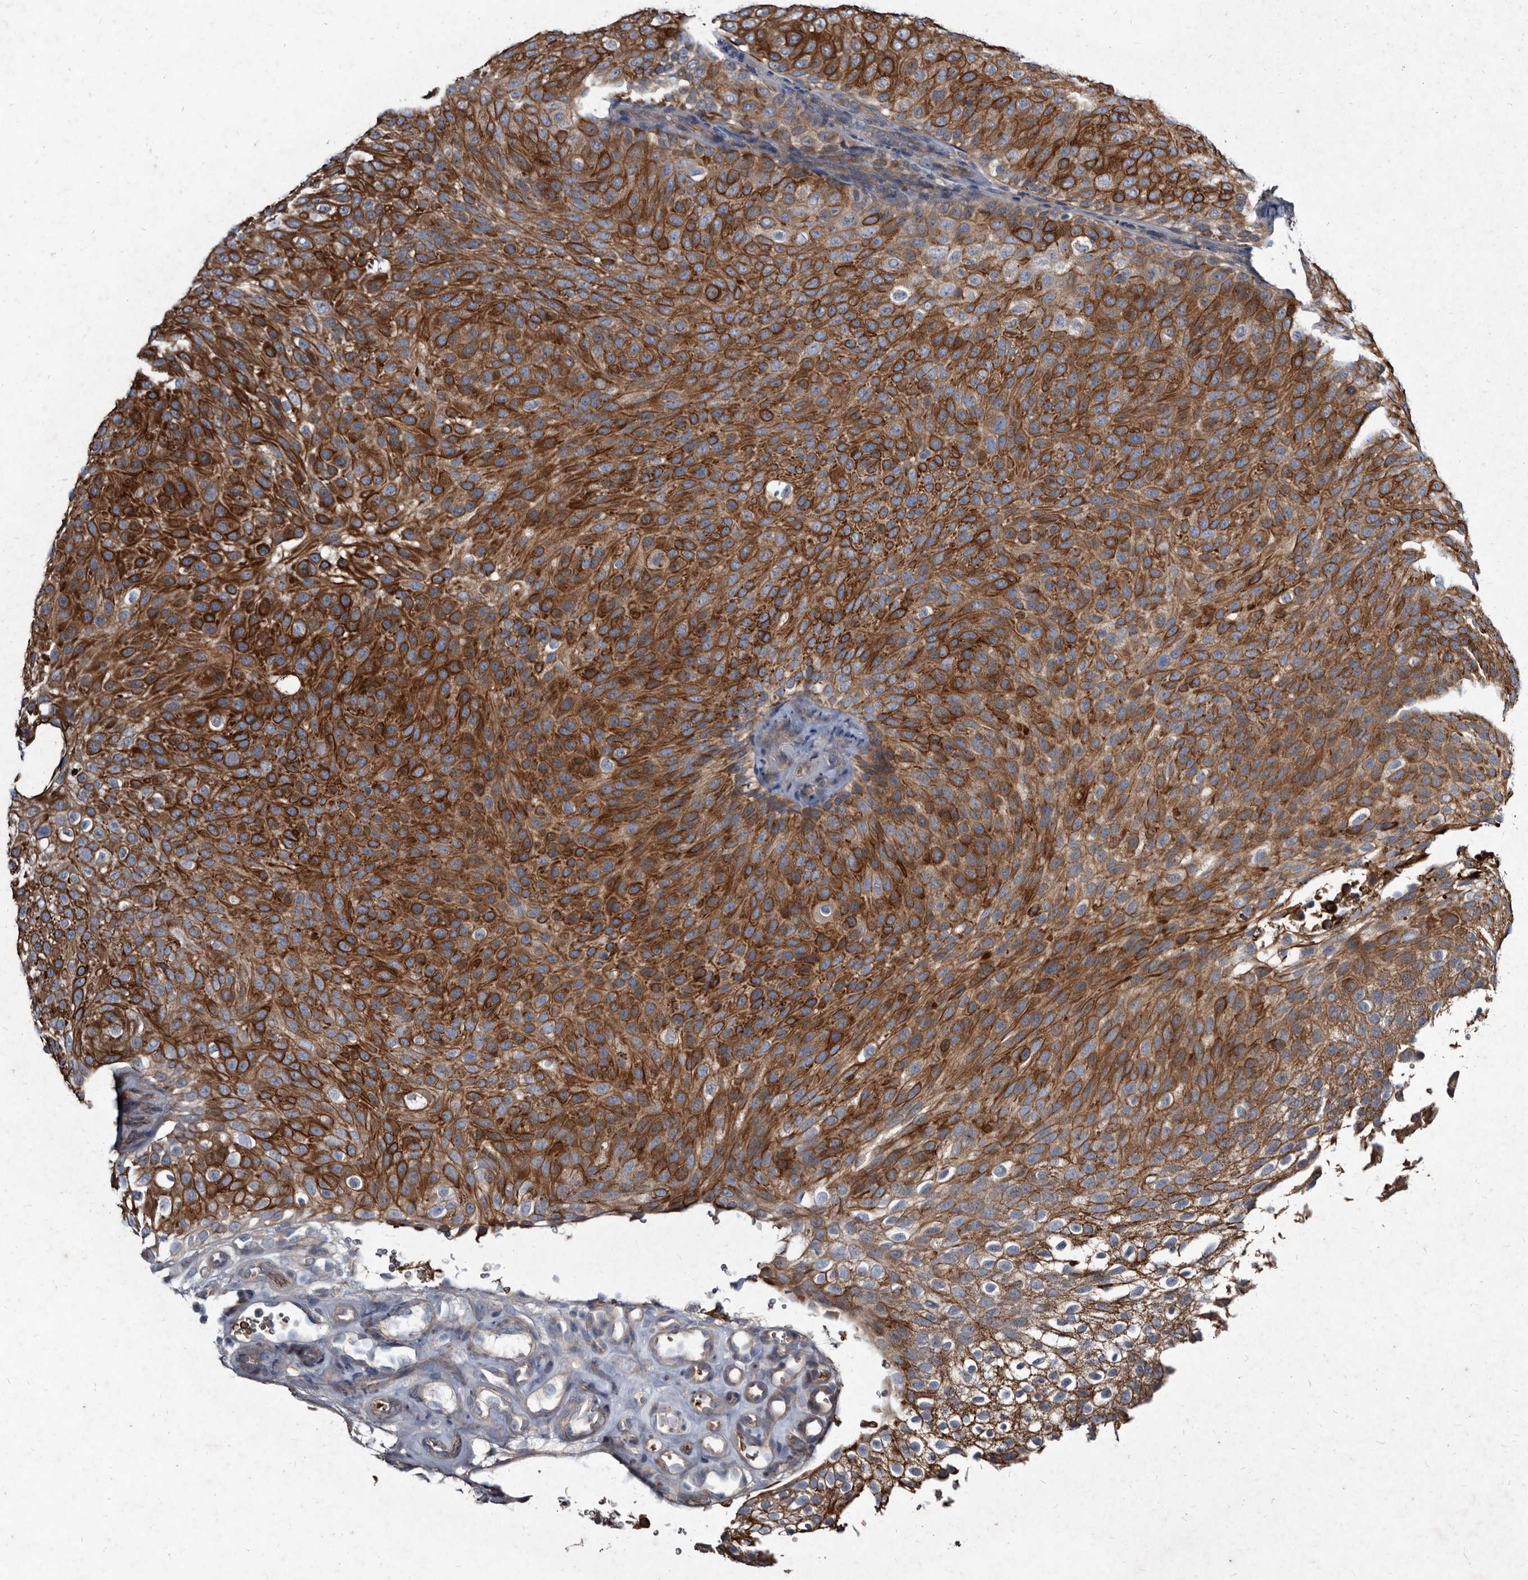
{"staining": {"intensity": "strong", "quantity": ">75%", "location": "cytoplasmic/membranous"}, "tissue": "urothelial cancer", "cell_type": "Tumor cells", "image_type": "cancer", "snomed": [{"axis": "morphology", "description": "Urothelial carcinoma, Low grade"}, {"axis": "topography", "description": "Urinary bladder"}], "caption": "Brown immunohistochemical staining in urothelial carcinoma (low-grade) exhibits strong cytoplasmic/membranous positivity in about >75% of tumor cells.", "gene": "YPEL3", "patient": {"sex": "male", "age": 78}}